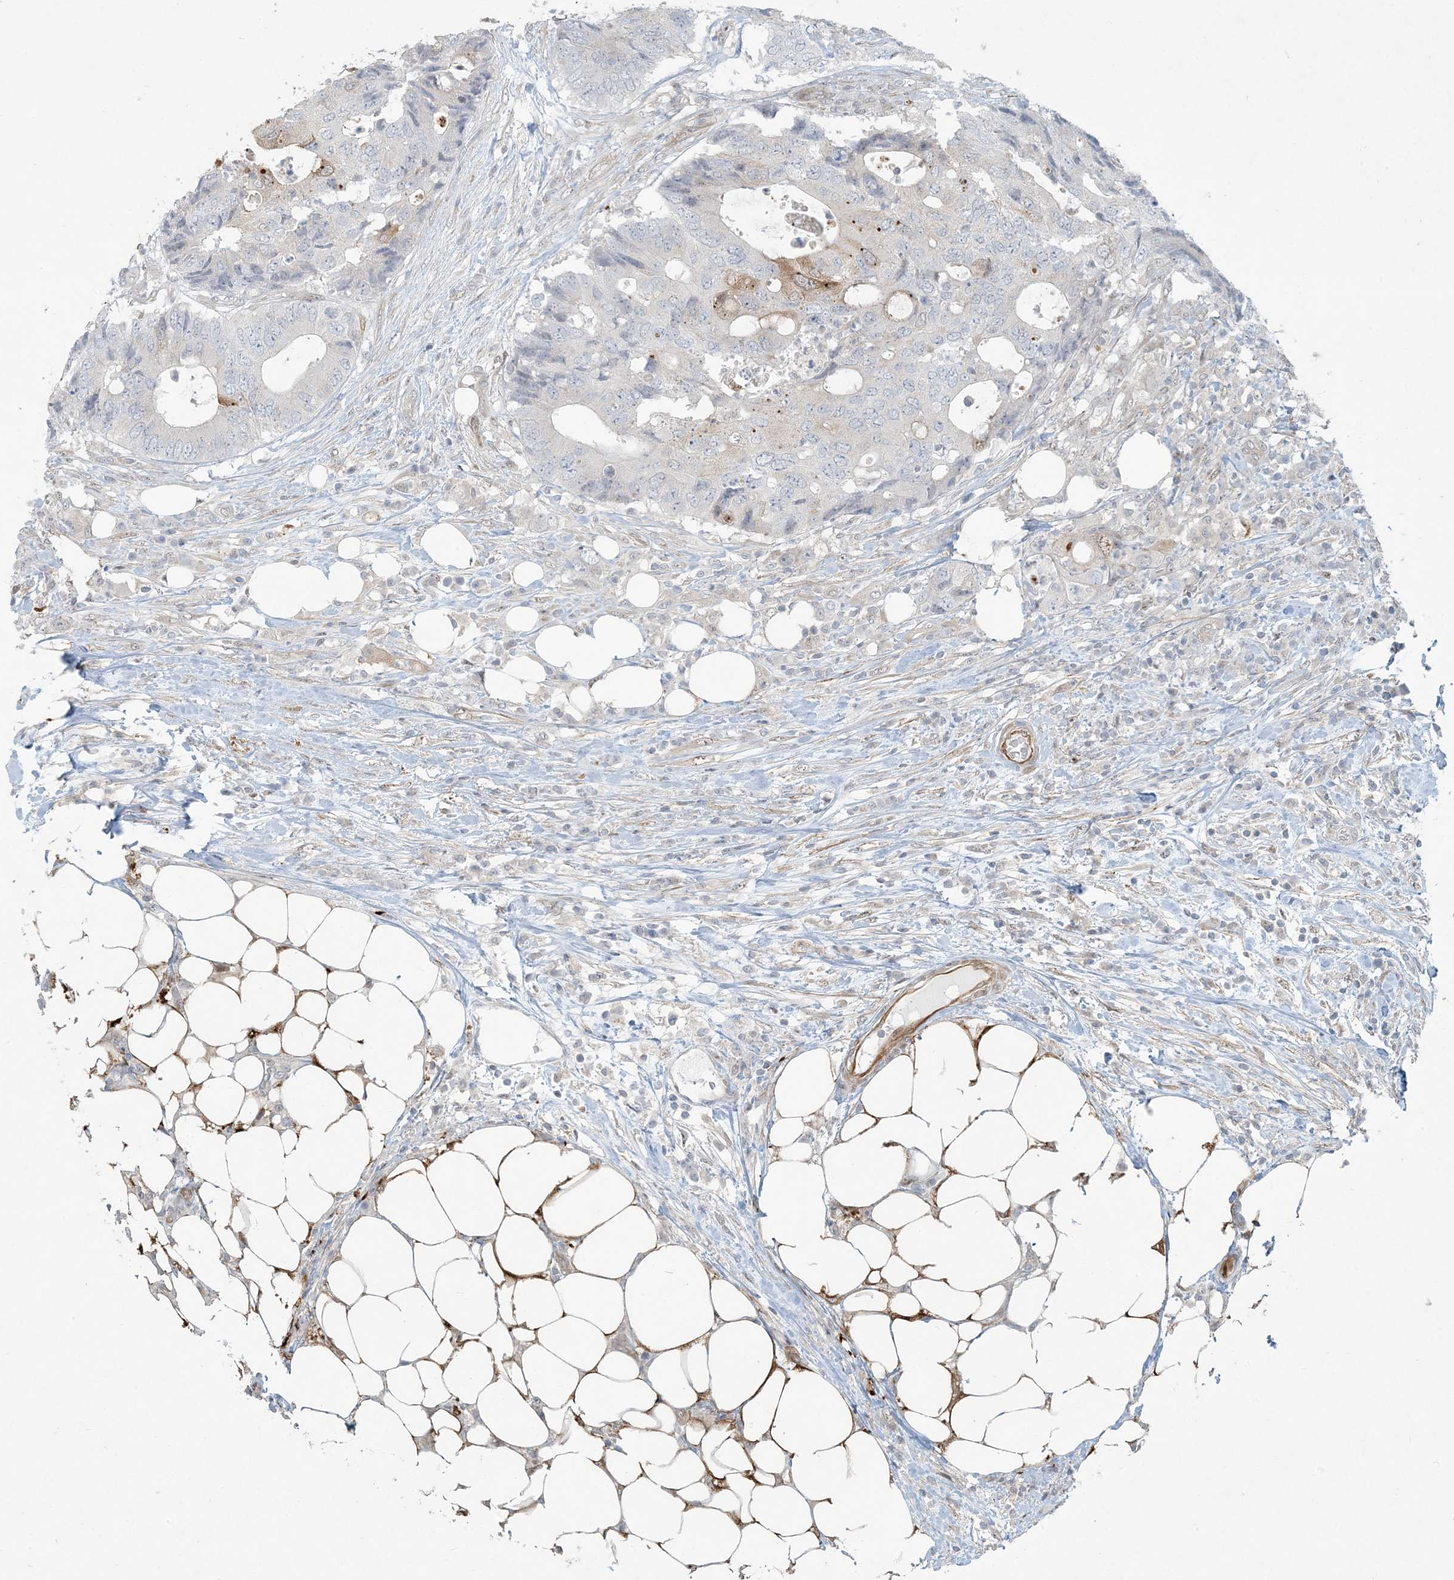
{"staining": {"intensity": "weak", "quantity": "<25%", "location": "cytoplasmic/membranous"}, "tissue": "colorectal cancer", "cell_type": "Tumor cells", "image_type": "cancer", "snomed": [{"axis": "morphology", "description": "Adenocarcinoma, NOS"}, {"axis": "topography", "description": "Colon"}], "caption": "This photomicrograph is of colorectal cancer (adenocarcinoma) stained with immunohistochemistry (IHC) to label a protein in brown with the nuclei are counter-stained blue. There is no positivity in tumor cells. (DAB immunohistochemistry, high magnification).", "gene": "BCORL1", "patient": {"sex": "male", "age": 71}}